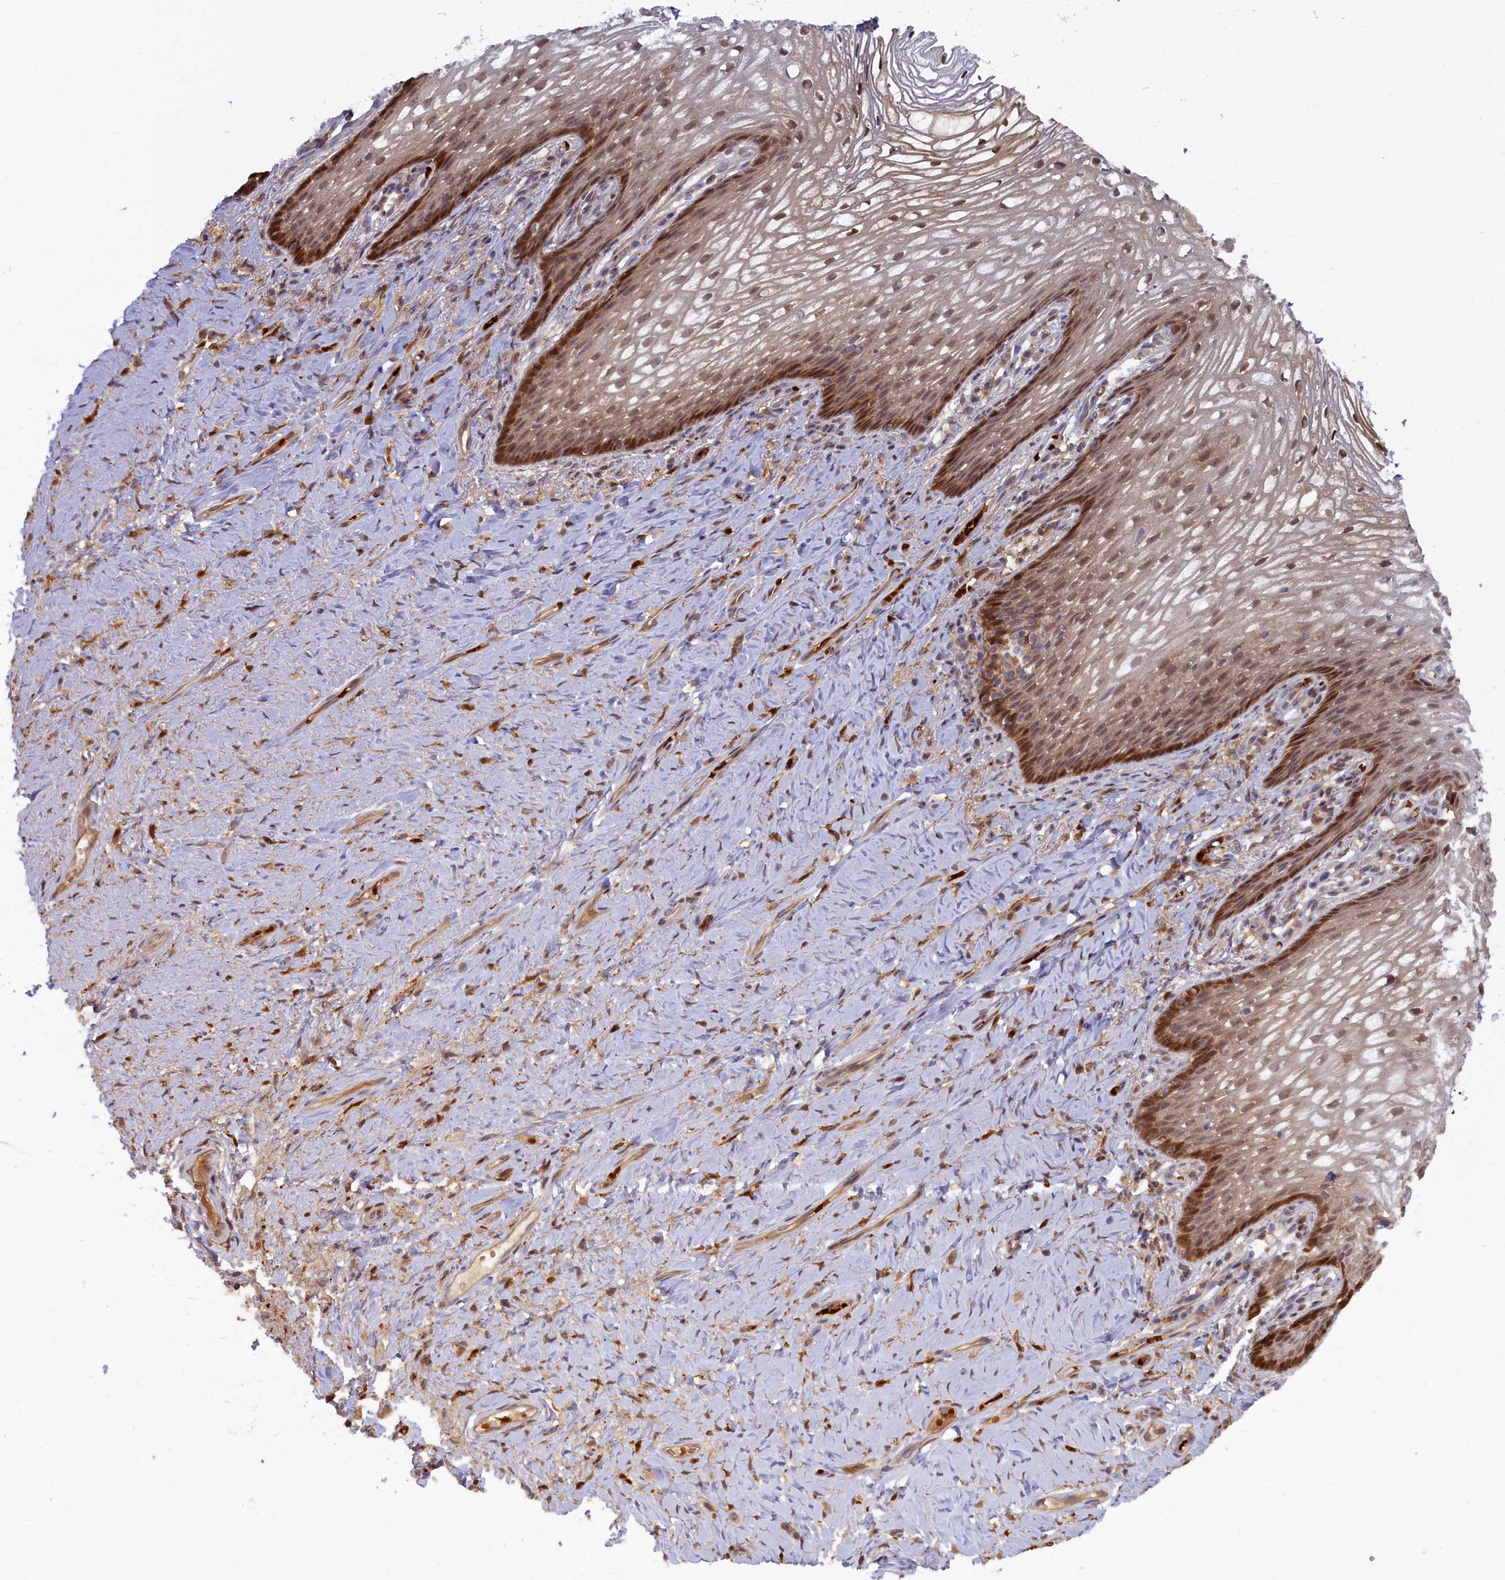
{"staining": {"intensity": "moderate", "quantity": "25%-75%", "location": "cytoplasmic/membranous,nuclear"}, "tissue": "vagina", "cell_type": "Squamous epithelial cells", "image_type": "normal", "snomed": [{"axis": "morphology", "description": "Normal tissue, NOS"}, {"axis": "topography", "description": "Vagina"}], "caption": "IHC micrograph of unremarkable vagina: human vagina stained using IHC shows medium levels of moderate protein expression localized specifically in the cytoplasmic/membranous,nuclear of squamous epithelial cells, appearing as a cytoplasmic/membranous,nuclear brown color.", "gene": "BLVRB", "patient": {"sex": "female", "age": 60}}